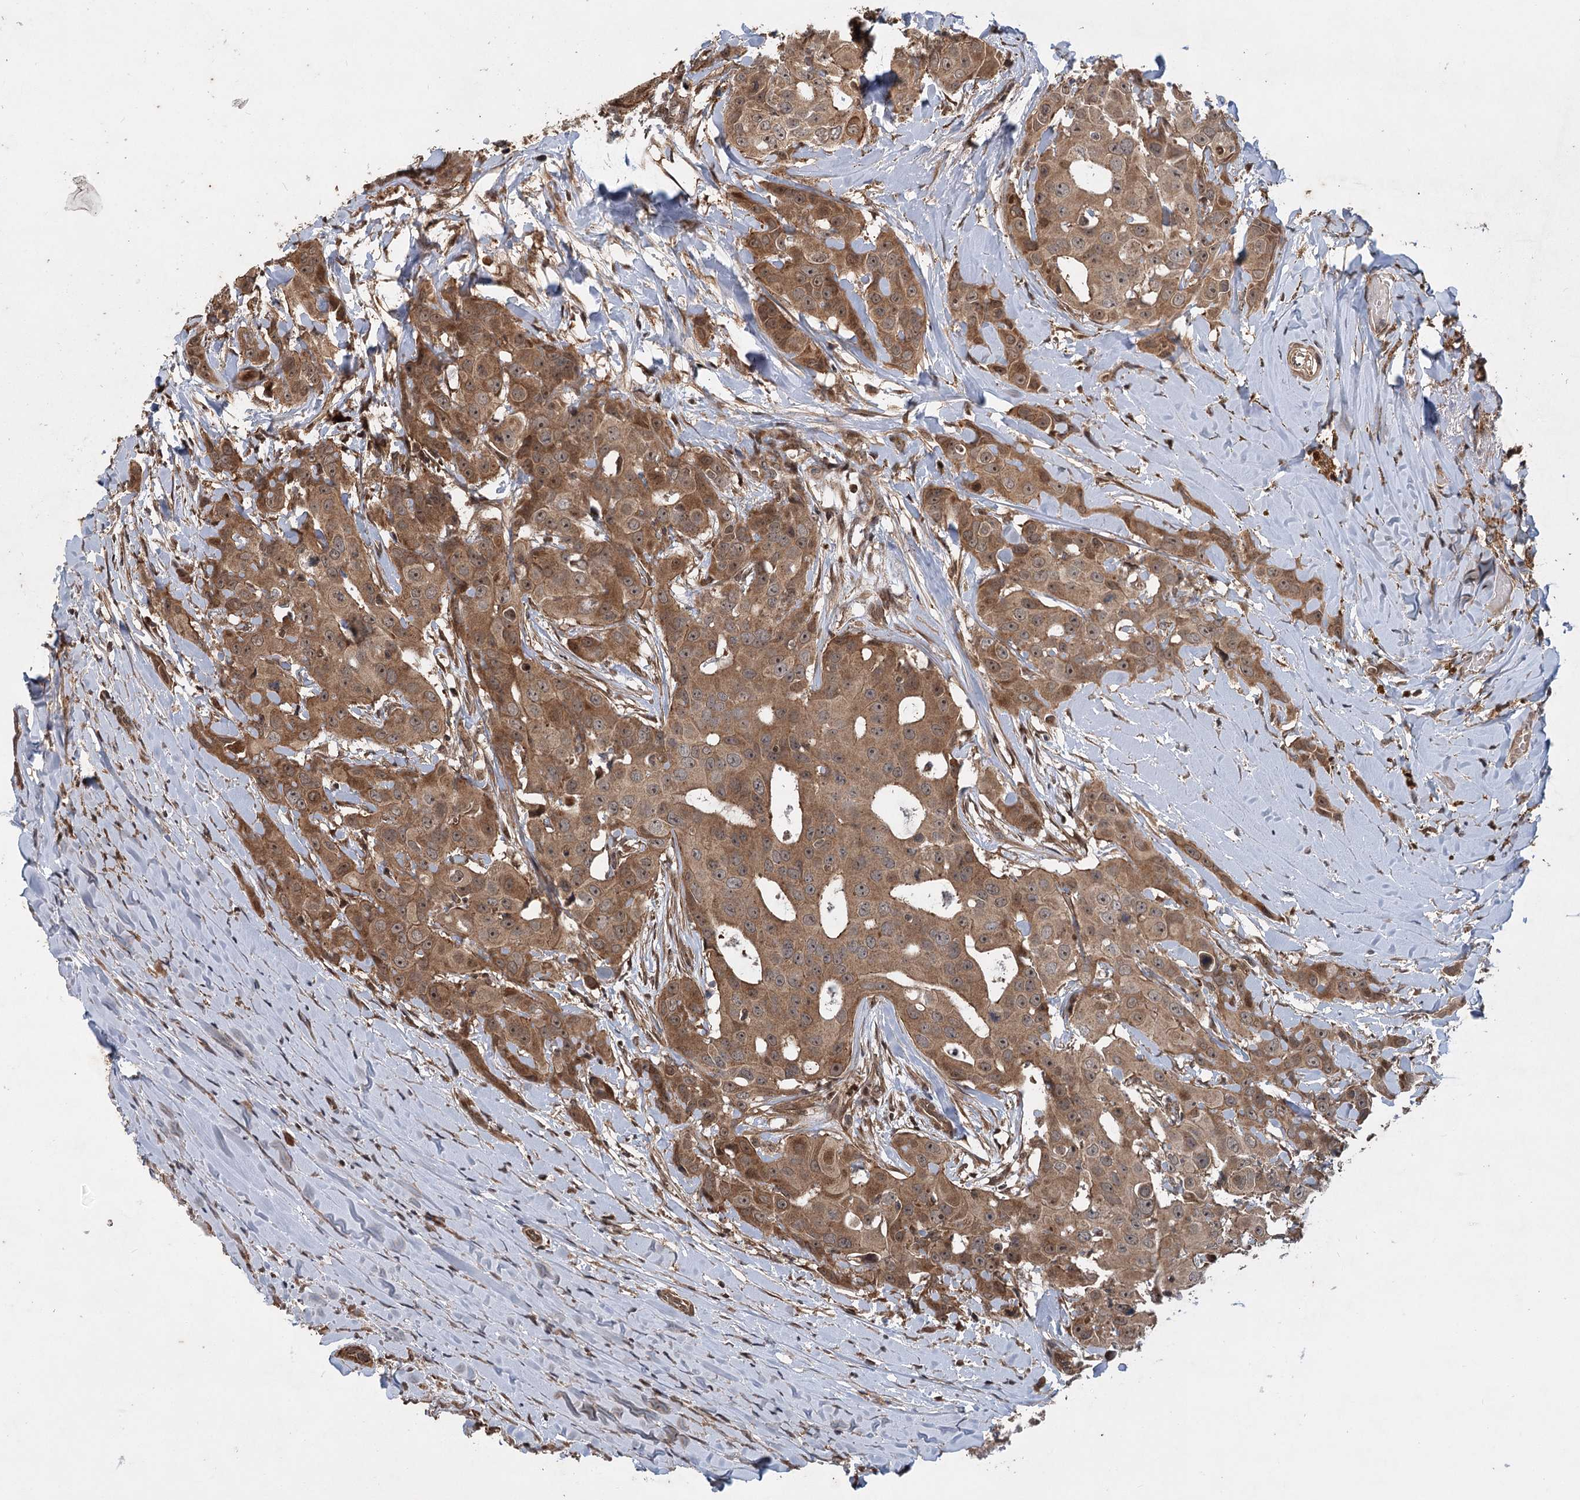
{"staining": {"intensity": "moderate", "quantity": ">75%", "location": "cytoplasmic/membranous"}, "tissue": "head and neck cancer", "cell_type": "Tumor cells", "image_type": "cancer", "snomed": [{"axis": "morphology", "description": "Adenocarcinoma, NOS"}, {"axis": "morphology", "description": "Adenocarcinoma, metastatic, NOS"}, {"axis": "topography", "description": "Head-Neck"}], "caption": "A brown stain shows moderate cytoplasmic/membranous positivity of a protein in human head and neck cancer tumor cells.", "gene": "INSIG2", "patient": {"sex": "male", "age": 75}}